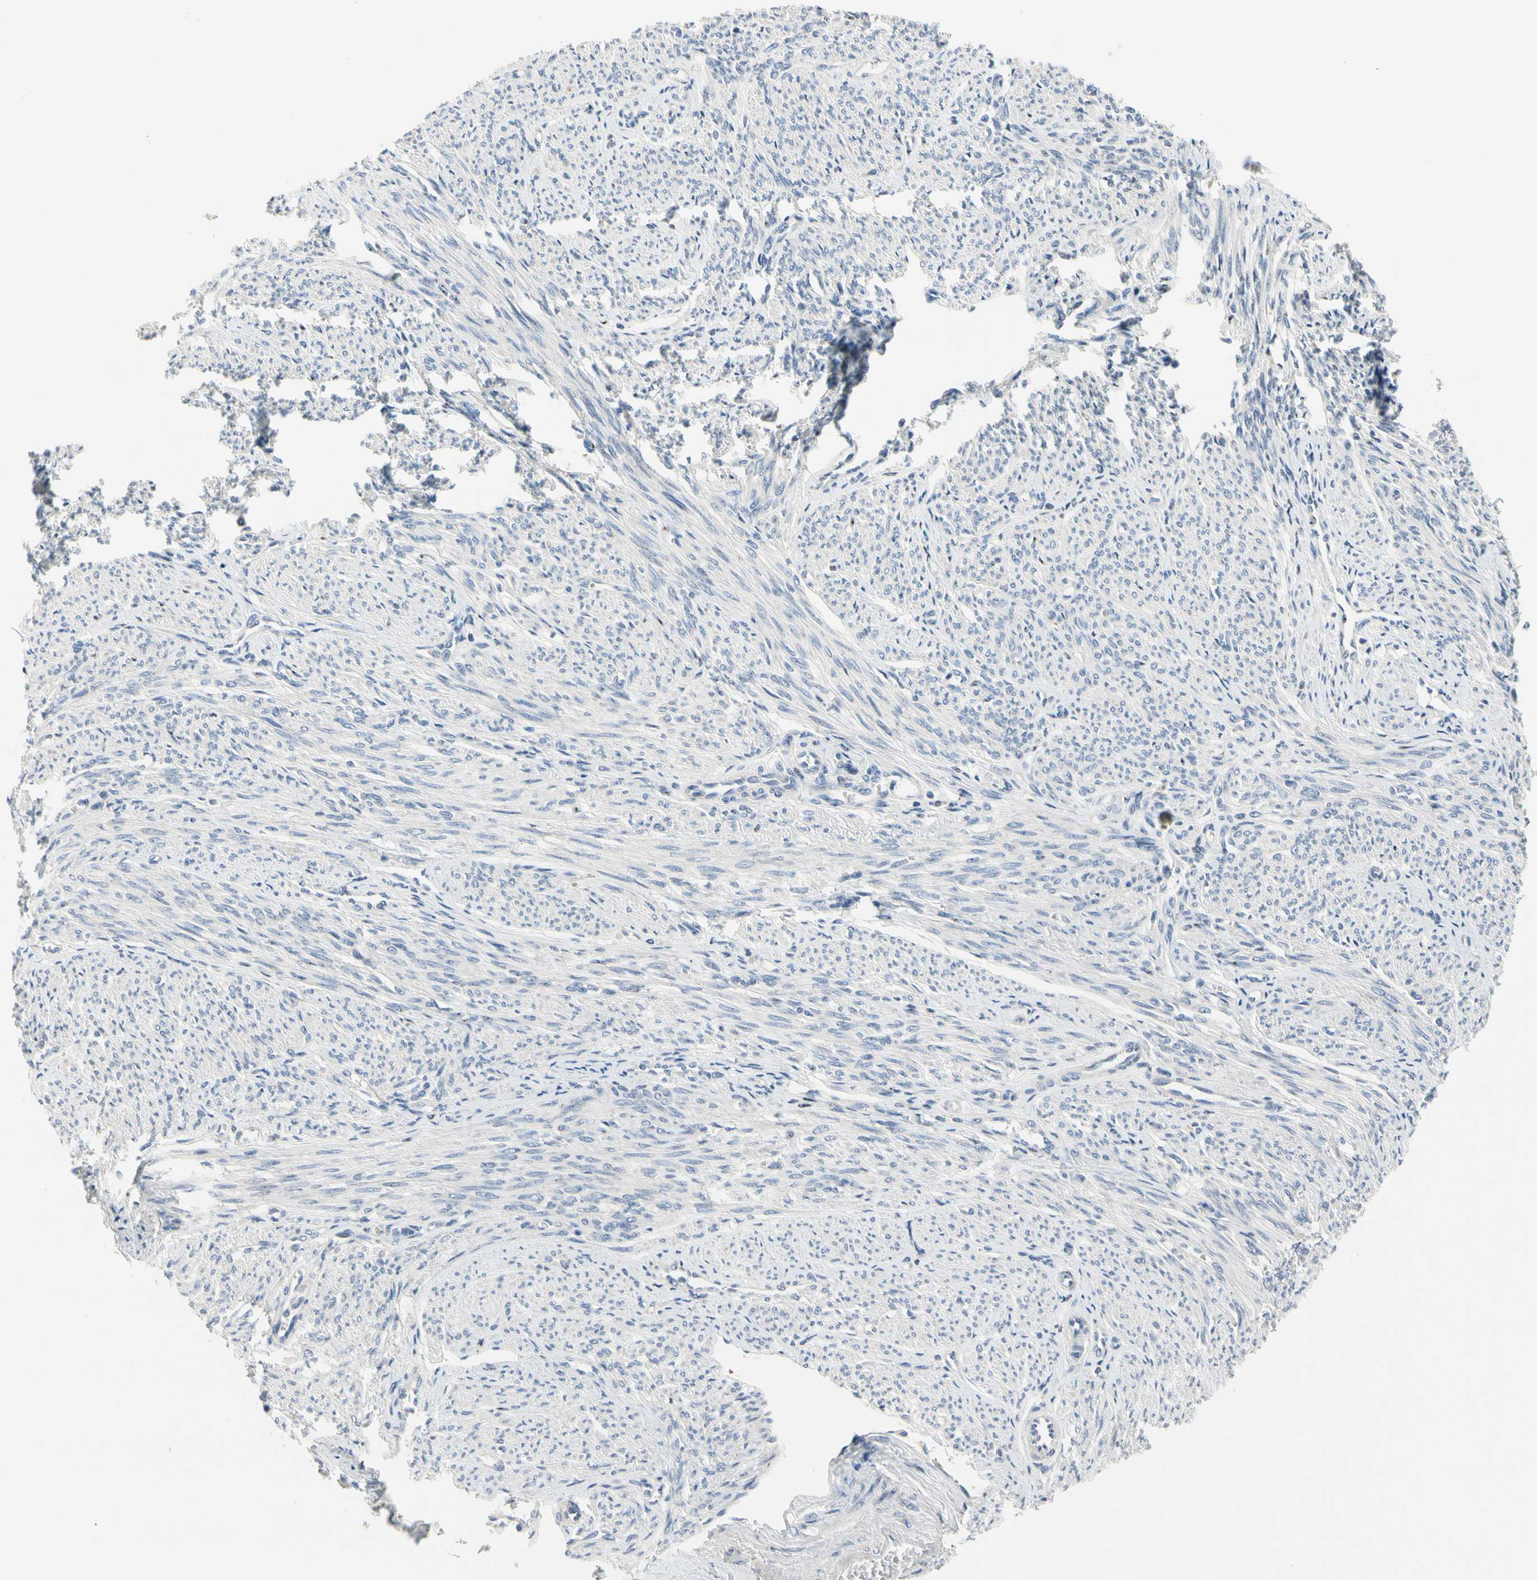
{"staining": {"intensity": "negative", "quantity": "none", "location": "none"}, "tissue": "smooth muscle", "cell_type": "Smooth muscle cells", "image_type": "normal", "snomed": [{"axis": "morphology", "description": "Normal tissue, NOS"}, {"axis": "topography", "description": "Smooth muscle"}], "caption": "Smooth muscle cells are negative for protein expression in unremarkable human smooth muscle.", "gene": "NFASC", "patient": {"sex": "female", "age": 65}}